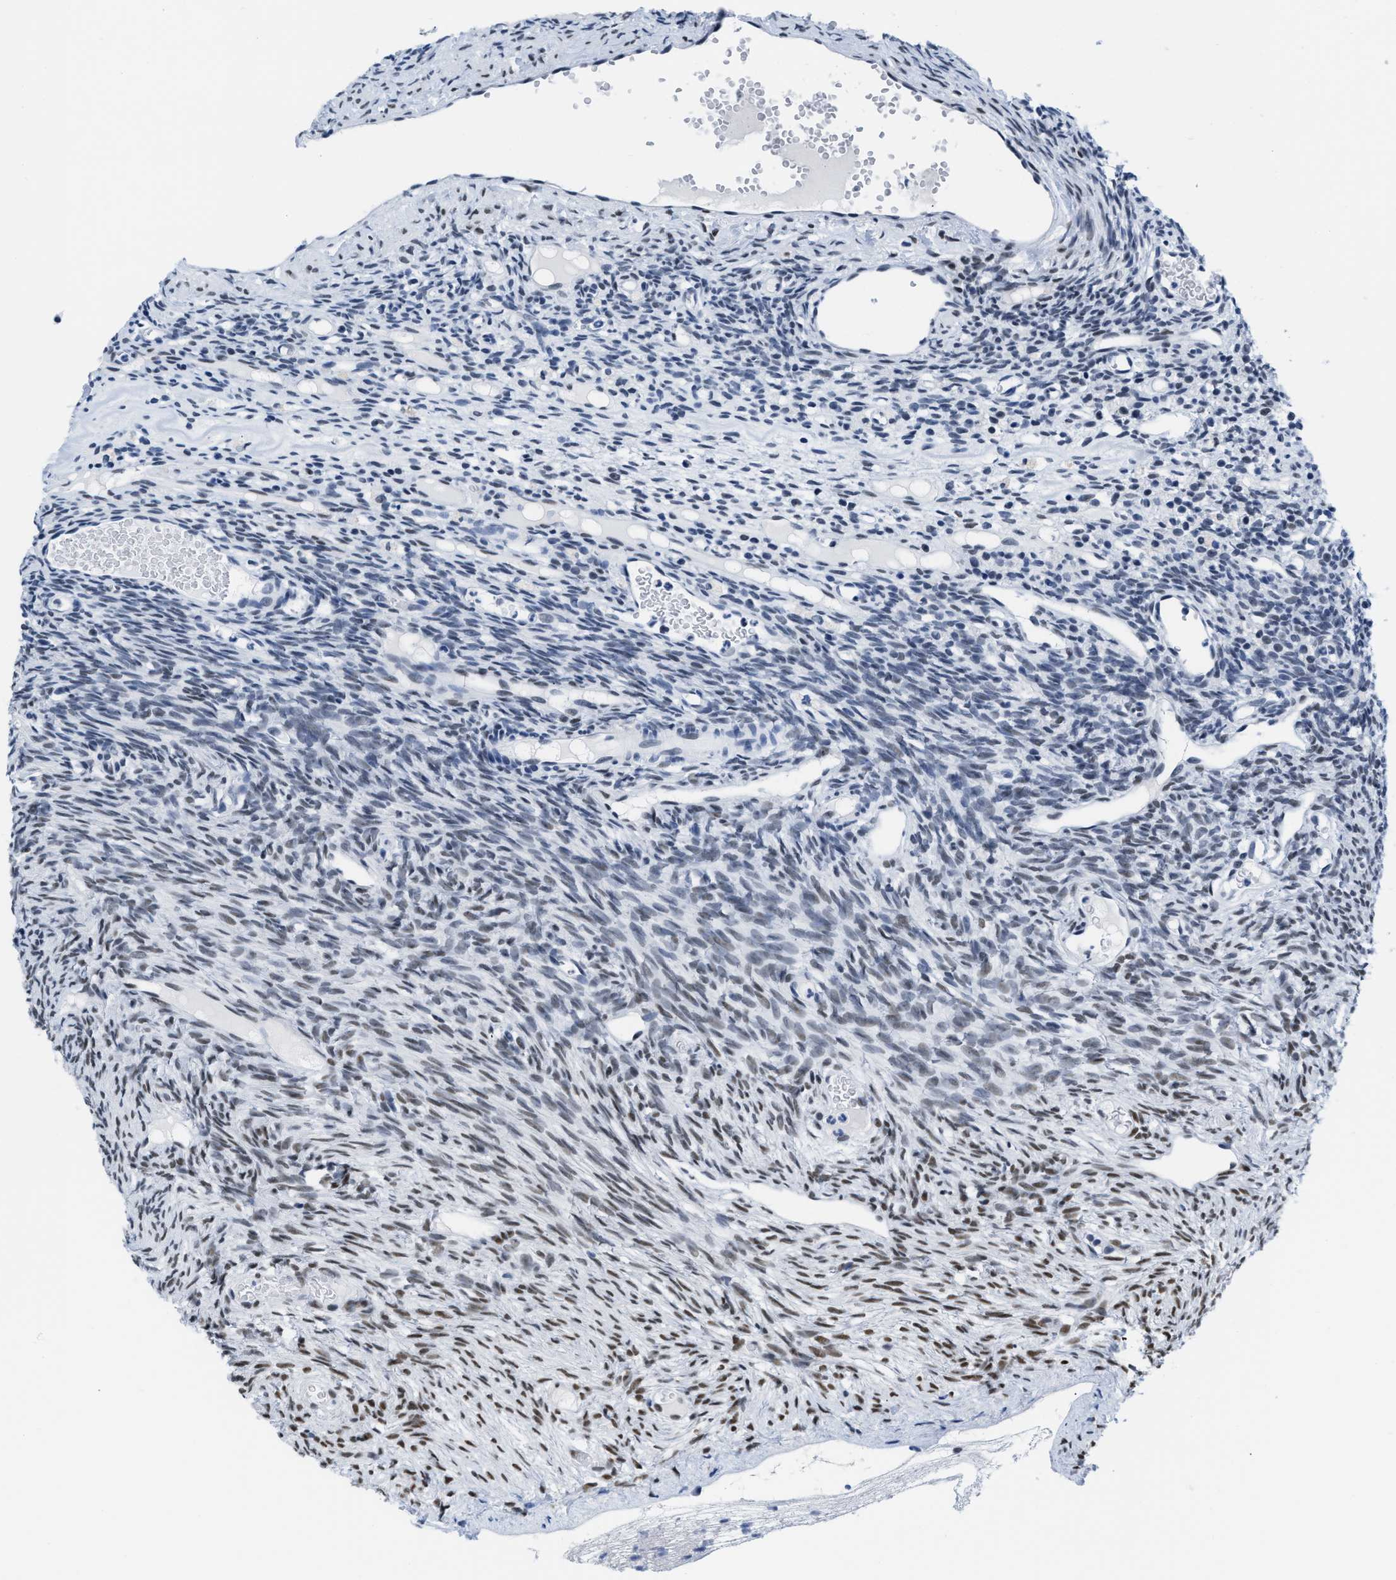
{"staining": {"intensity": "negative", "quantity": "none", "location": "none"}, "tissue": "ovary", "cell_type": "Follicle cells", "image_type": "normal", "snomed": [{"axis": "morphology", "description": "Normal tissue, NOS"}, {"axis": "topography", "description": "Ovary"}], "caption": "IHC of unremarkable ovary reveals no expression in follicle cells.", "gene": "CTBP1", "patient": {"sex": "female", "age": 33}}